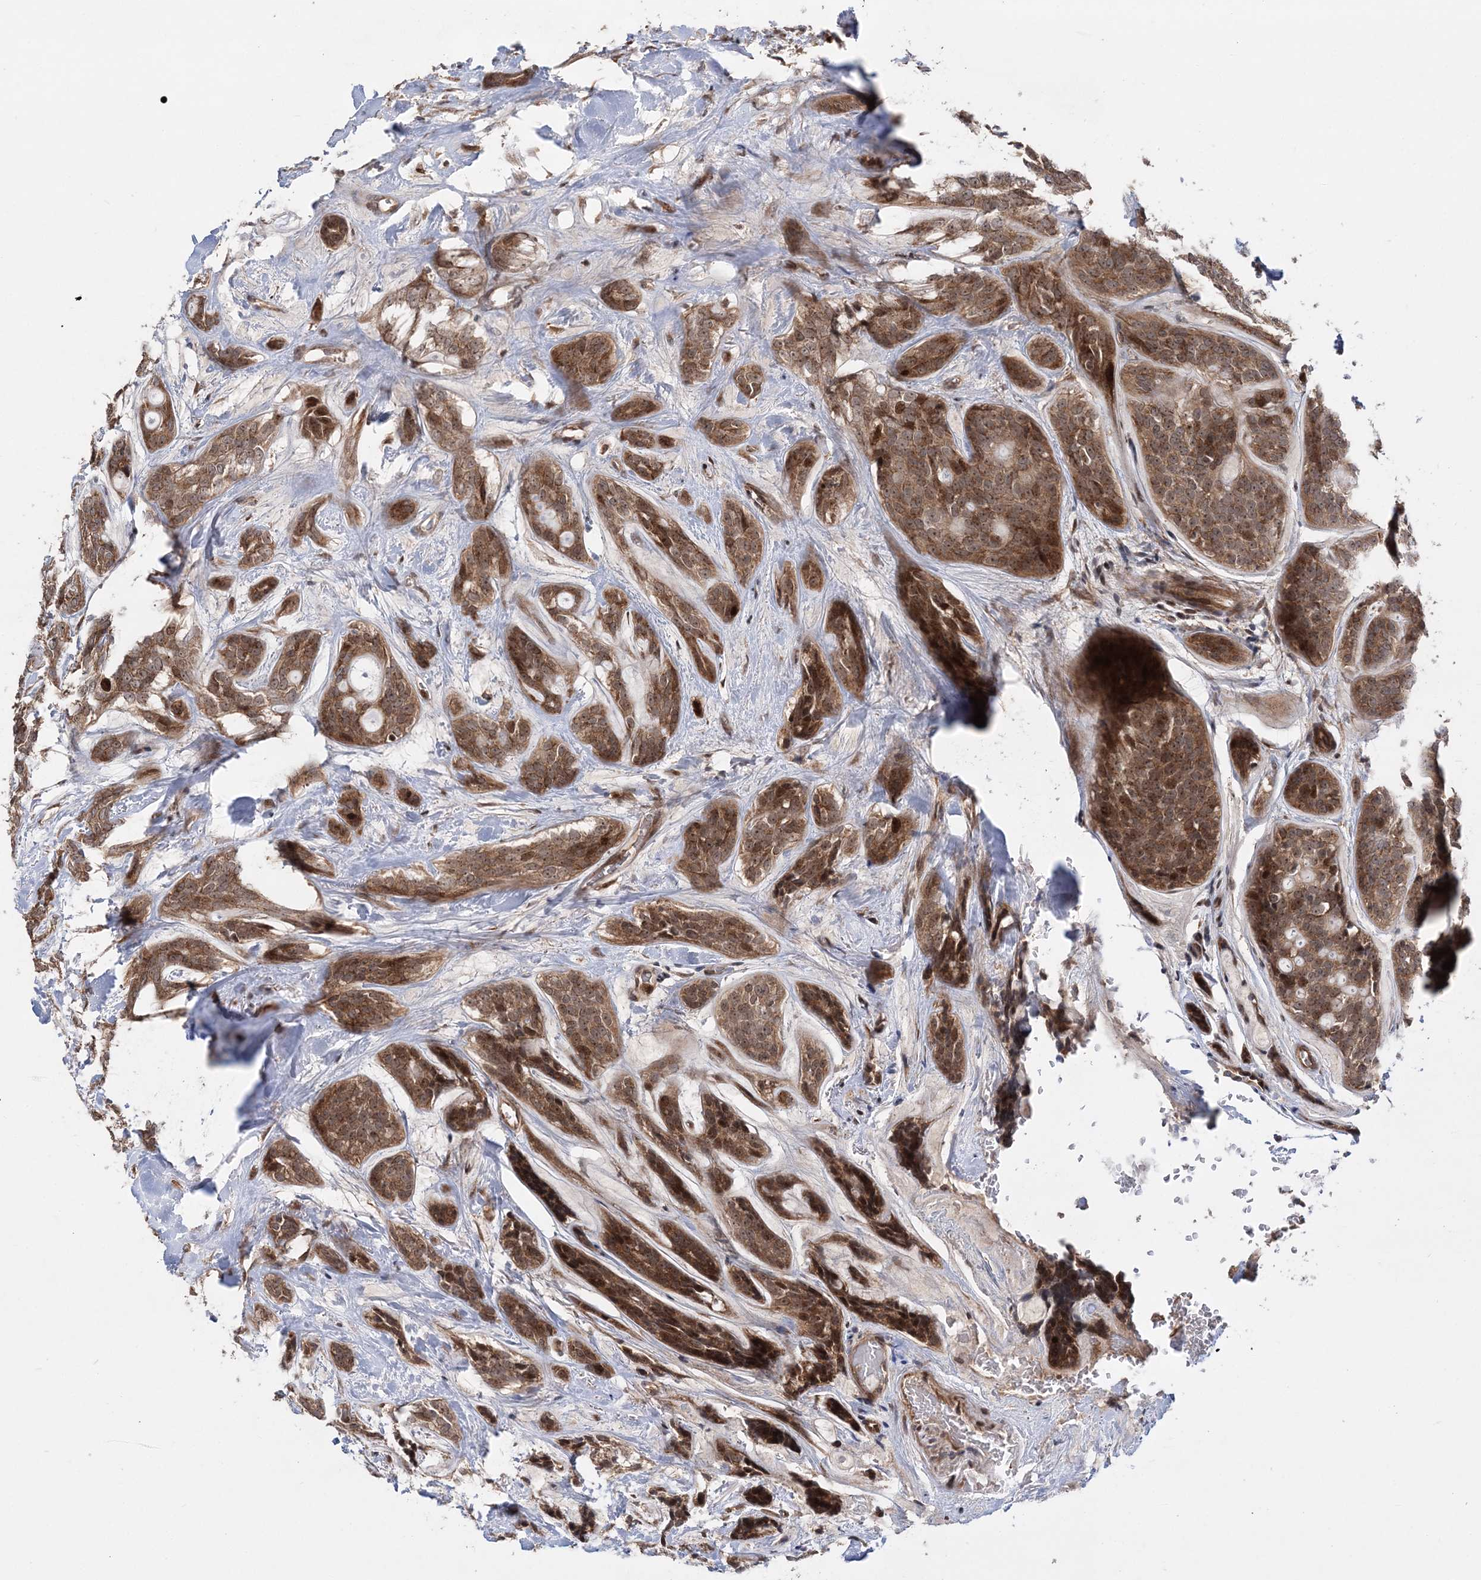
{"staining": {"intensity": "moderate", "quantity": ">75%", "location": "cytoplasmic/membranous,nuclear"}, "tissue": "head and neck cancer", "cell_type": "Tumor cells", "image_type": "cancer", "snomed": [{"axis": "morphology", "description": "Adenocarcinoma, NOS"}, {"axis": "topography", "description": "Head-Neck"}], "caption": "The immunohistochemical stain labels moderate cytoplasmic/membranous and nuclear positivity in tumor cells of head and neck cancer tissue.", "gene": "KIF4A", "patient": {"sex": "male", "age": 66}}